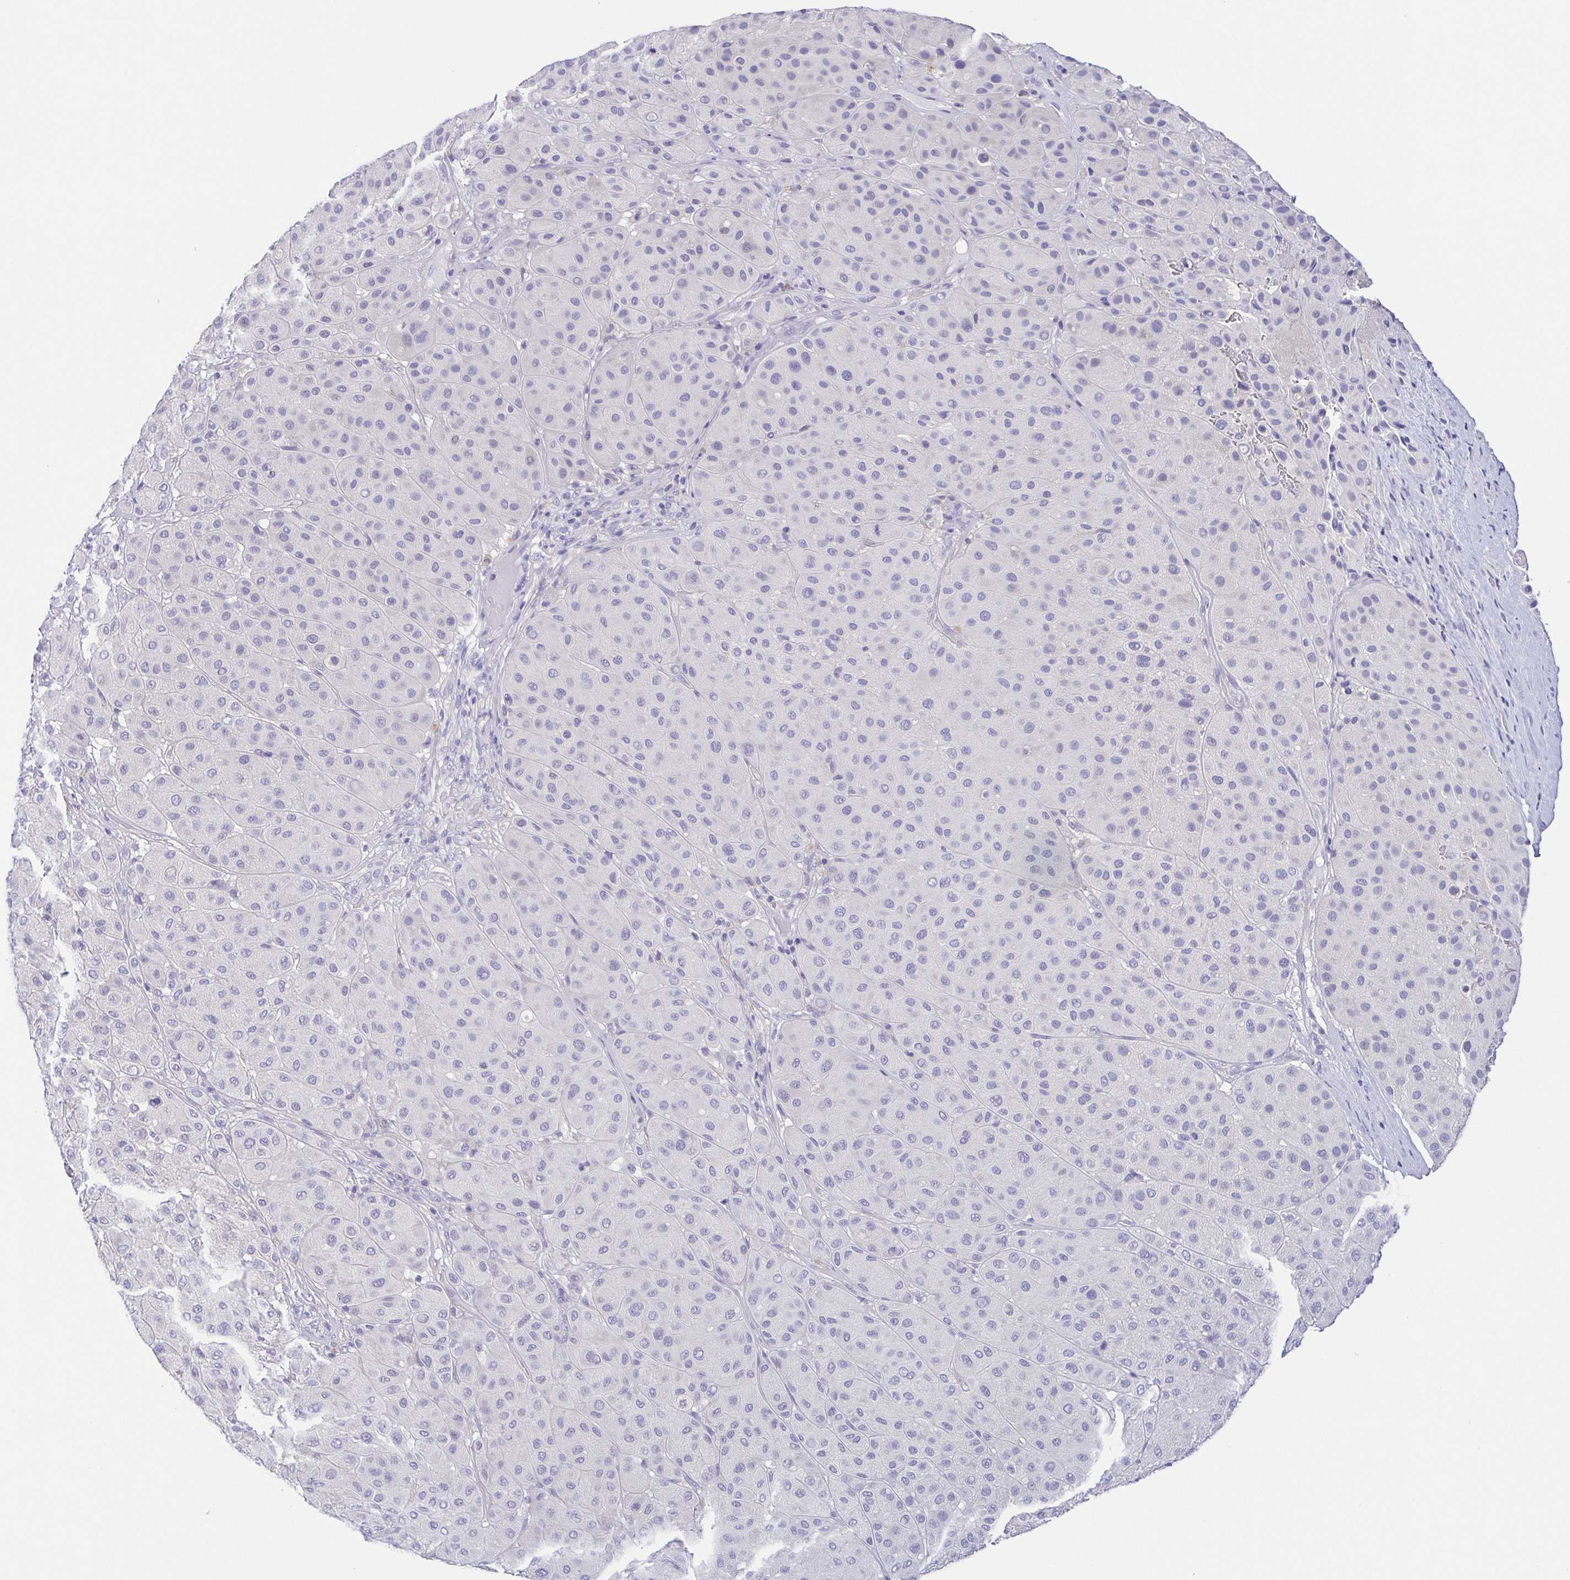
{"staining": {"intensity": "negative", "quantity": "none", "location": "none"}, "tissue": "melanoma", "cell_type": "Tumor cells", "image_type": "cancer", "snomed": [{"axis": "morphology", "description": "Malignant melanoma, Metastatic site"}, {"axis": "topography", "description": "Smooth muscle"}], "caption": "Tumor cells are negative for protein expression in human melanoma.", "gene": "PKDREJ", "patient": {"sex": "male", "age": 41}}